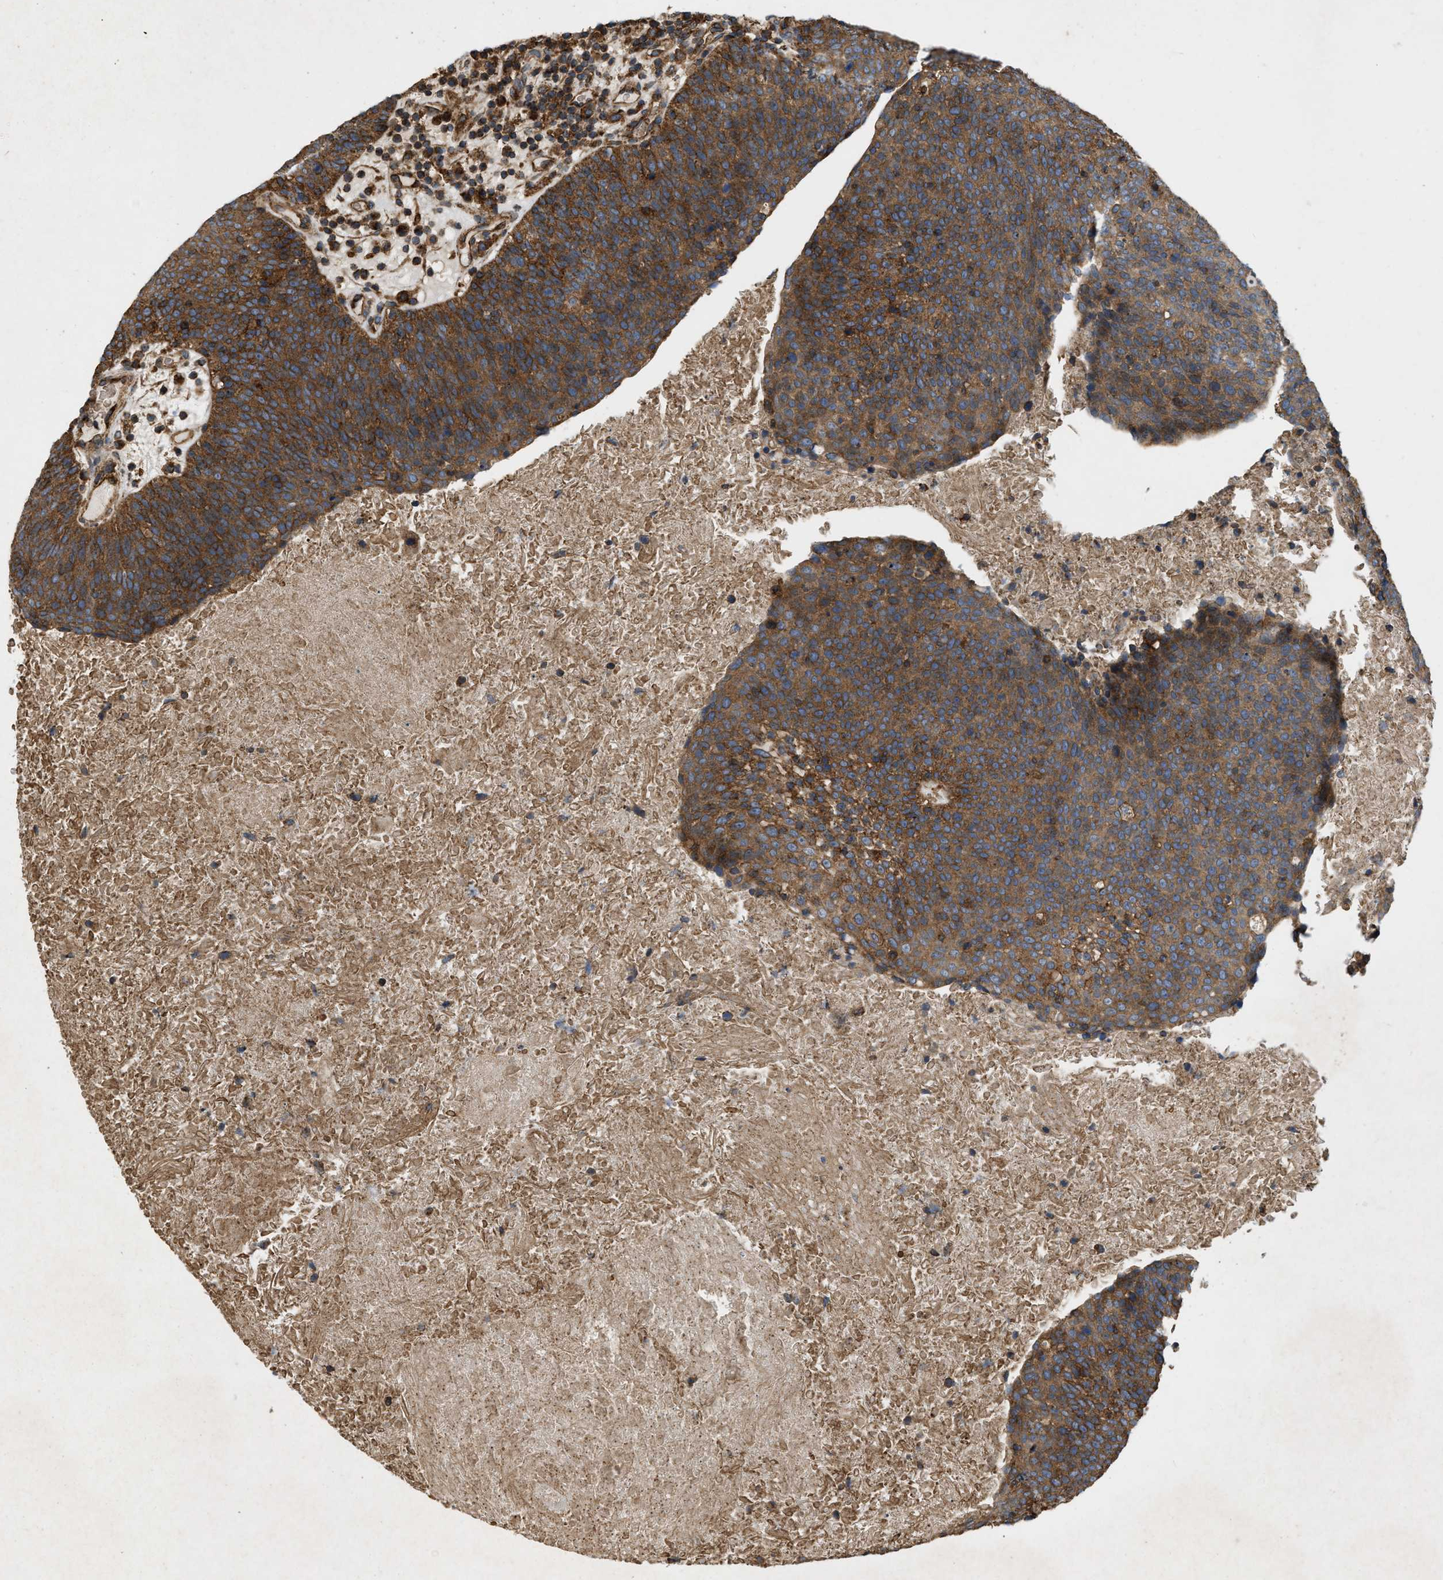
{"staining": {"intensity": "strong", "quantity": ">75%", "location": "cytoplasmic/membranous"}, "tissue": "head and neck cancer", "cell_type": "Tumor cells", "image_type": "cancer", "snomed": [{"axis": "morphology", "description": "Squamous cell carcinoma, NOS"}, {"axis": "morphology", "description": "Squamous cell carcinoma, metastatic, NOS"}, {"axis": "topography", "description": "Lymph node"}, {"axis": "topography", "description": "Head-Neck"}], "caption": "Human metastatic squamous cell carcinoma (head and neck) stained with a brown dye exhibits strong cytoplasmic/membranous positive expression in about >75% of tumor cells.", "gene": "GNB4", "patient": {"sex": "male", "age": 62}}